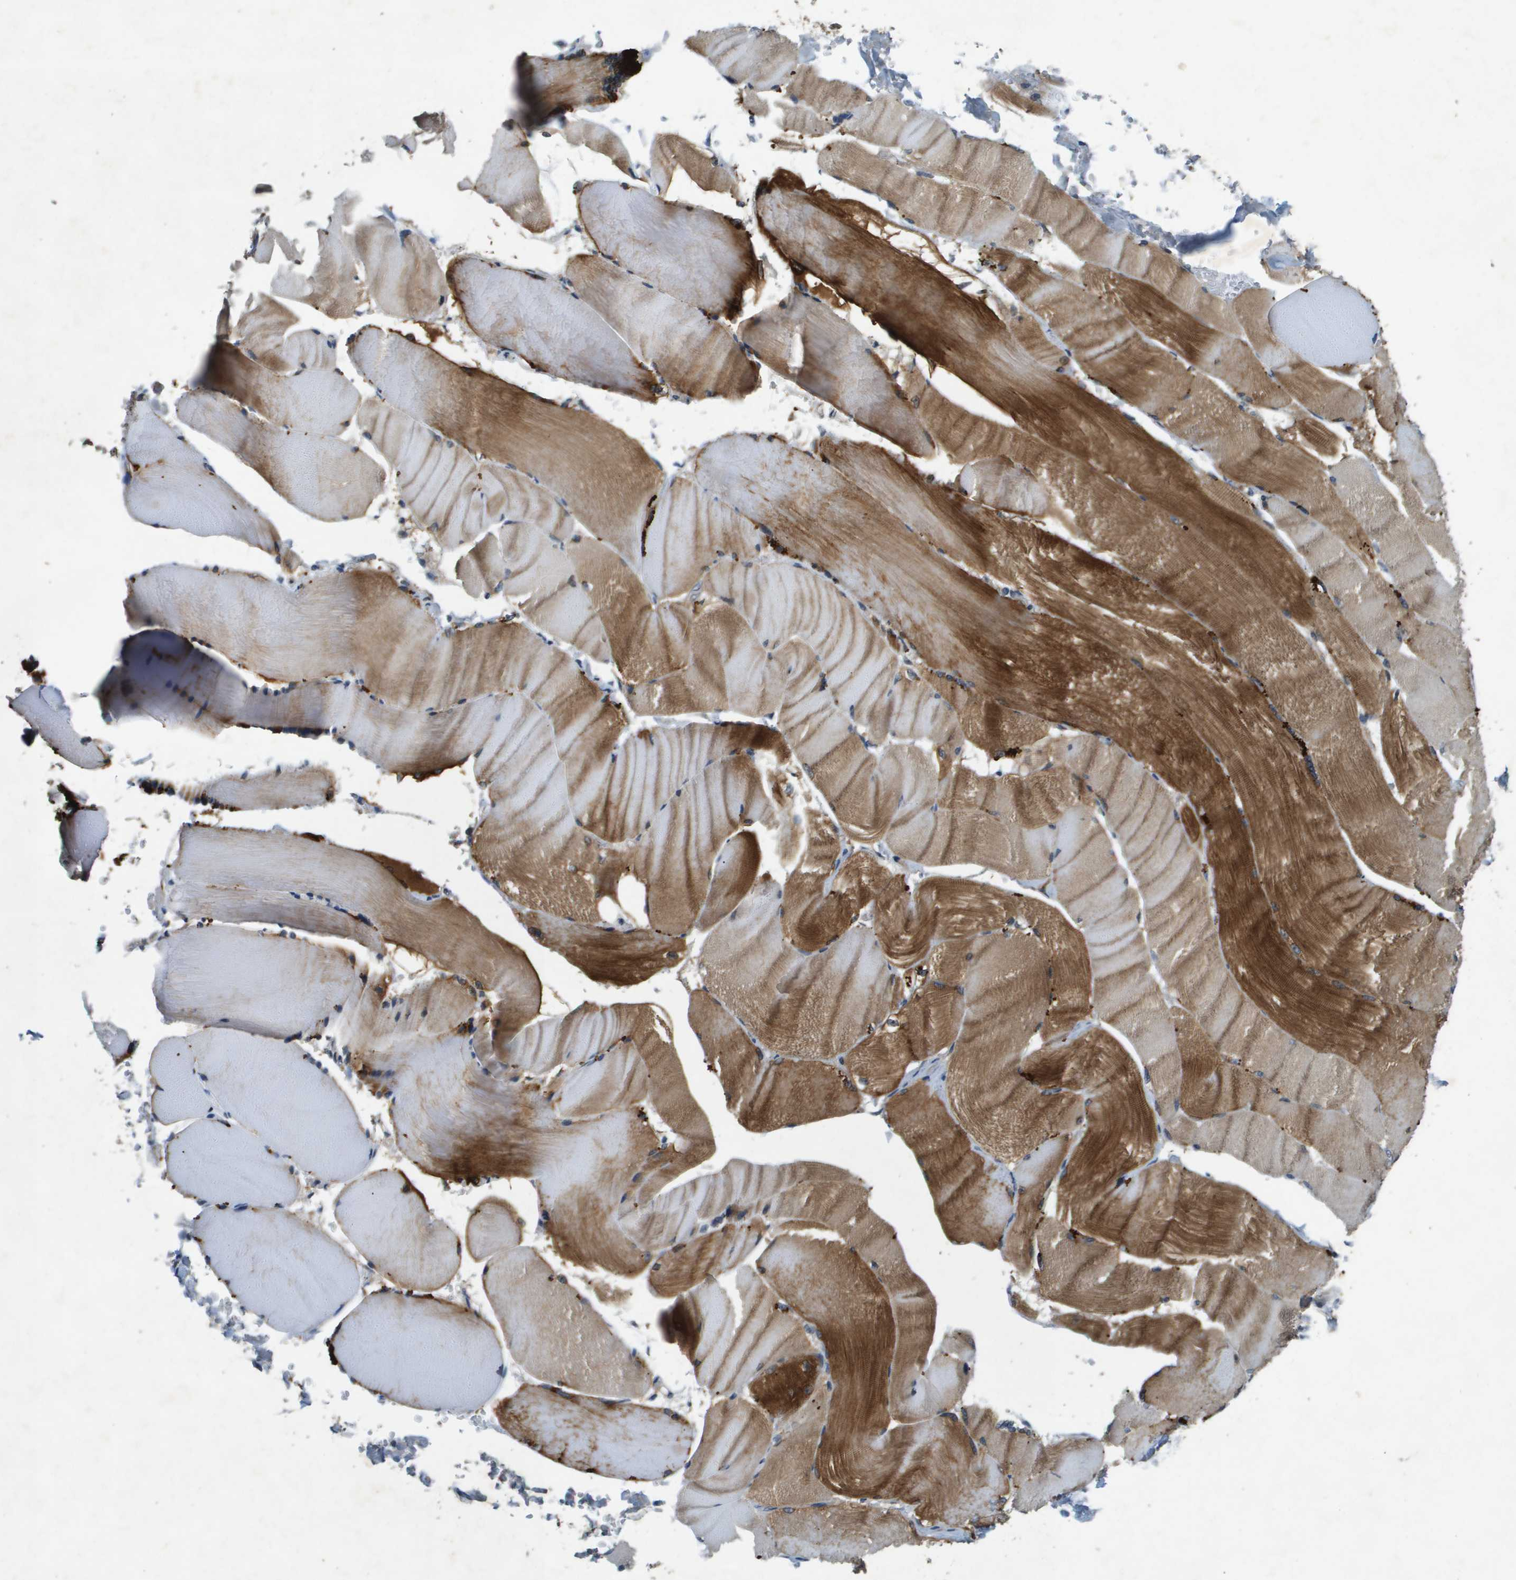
{"staining": {"intensity": "moderate", "quantity": ">75%", "location": "cytoplasmic/membranous"}, "tissue": "skeletal muscle", "cell_type": "Myocytes", "image_type": "normal", "snomed": [{"axis": "morphology", "description": "Normal tissue, NOS"}, {"axis": "topography", "description": "Skin"}, {"axis": "topography", "description": "Skeletal muscle"}], "caption": "Myocytes reveal medium levels of moderate cytoplasmic/membranous positivity in about >75% of cells in benign skeletal muscle. (Stains: DAB in brown, nuclei in blue, Microscopy: brightfield microscopy at high magnification).", "gene": "PGAP3", "patient": {"sex": "male", "age": 83}}